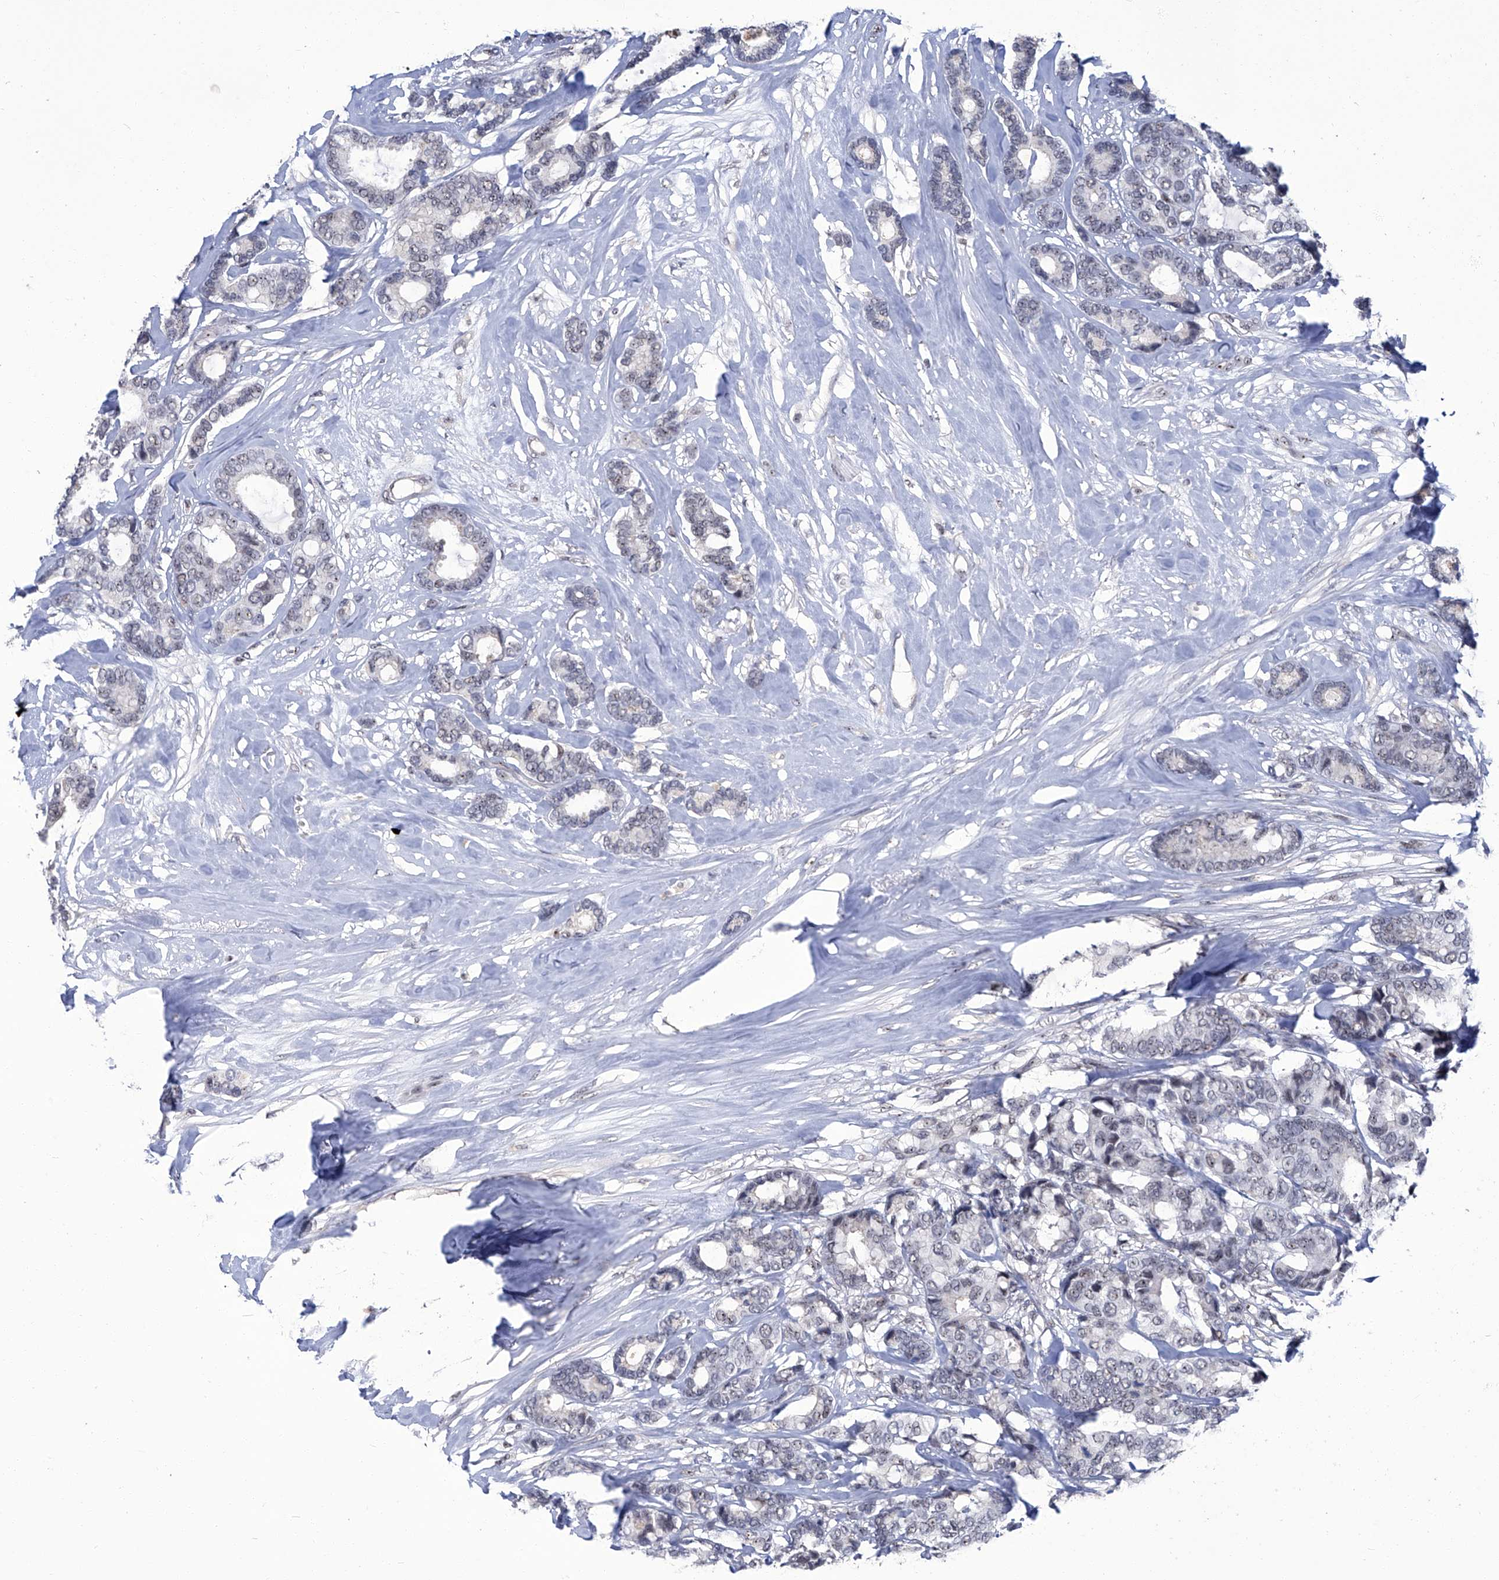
{"staining": {"intensity": "negative", "quantity": "none", "location": "none"}, "tissue": "breast cancer", "cell_type": "Tumor cells", "image_type": "cancer", "snomed": [{"axis": "morphology", "description": "Duct carcinoma"}, {"axis": "topography", "description": "Breast"}], "caption": "This is an IHC histopathology image of breast intraductal carcinoma. There is no positivity in tumor cells.", "gene": "CMTR1", "patient": {"sex": "female", "age": 87}}